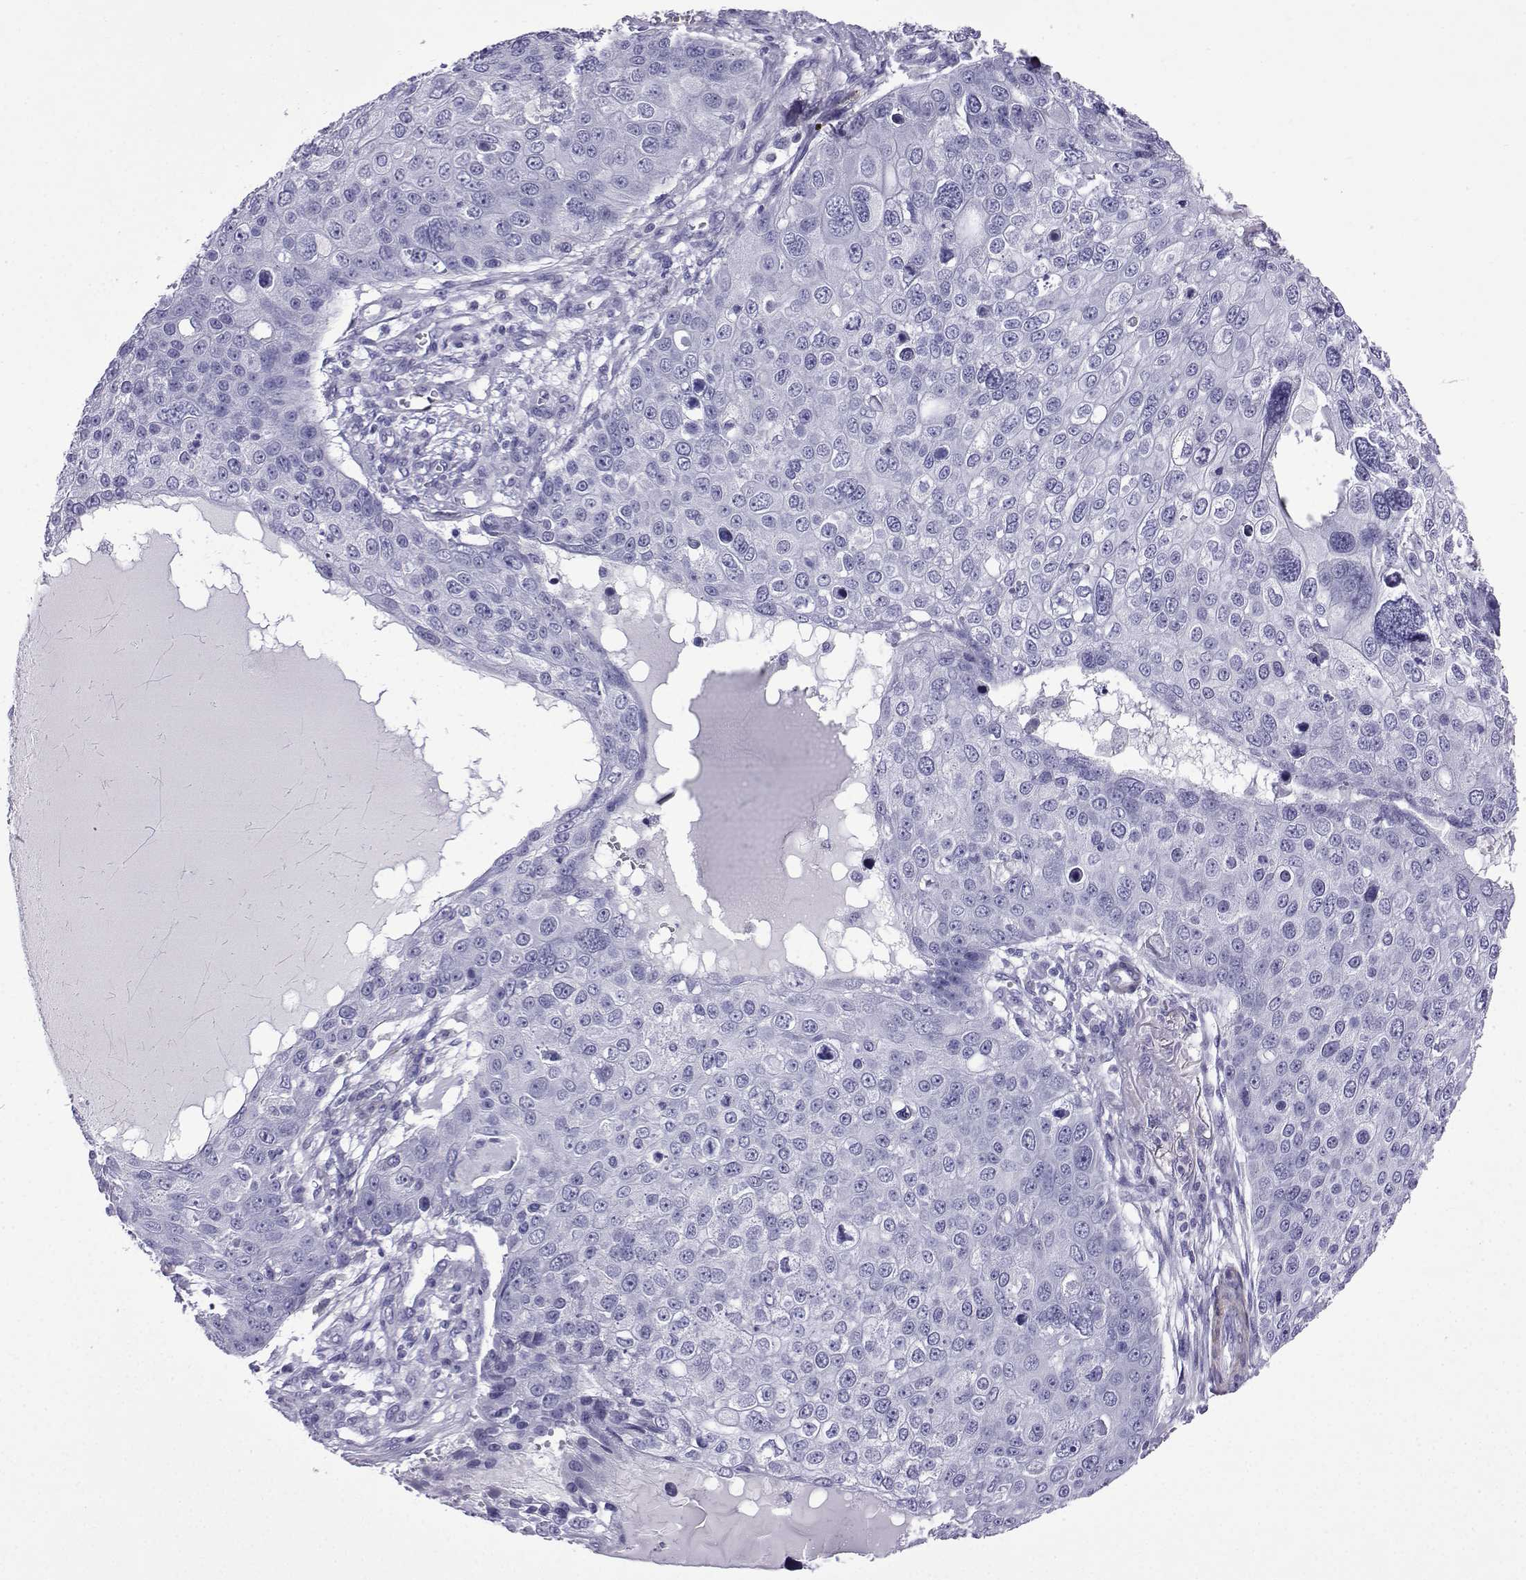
{"staining": {"intensity": "negative", "quantity": "none", "location": "none"}, "tissue": "skin cancer", "cell_type": "Tumor cells", "image_type": "cancer", "snomed": [{"axis": "morphology", "description": "Squamous cell carcinoma, NOS"}, {"axis": "topography", "description": "Skin"}], "caption": "An image of human squamous cell carcinoma (skin) is negative for staining in tumor cells.", "gene": "KCNF1", "patient": {"sex": "male", "age": 71}}